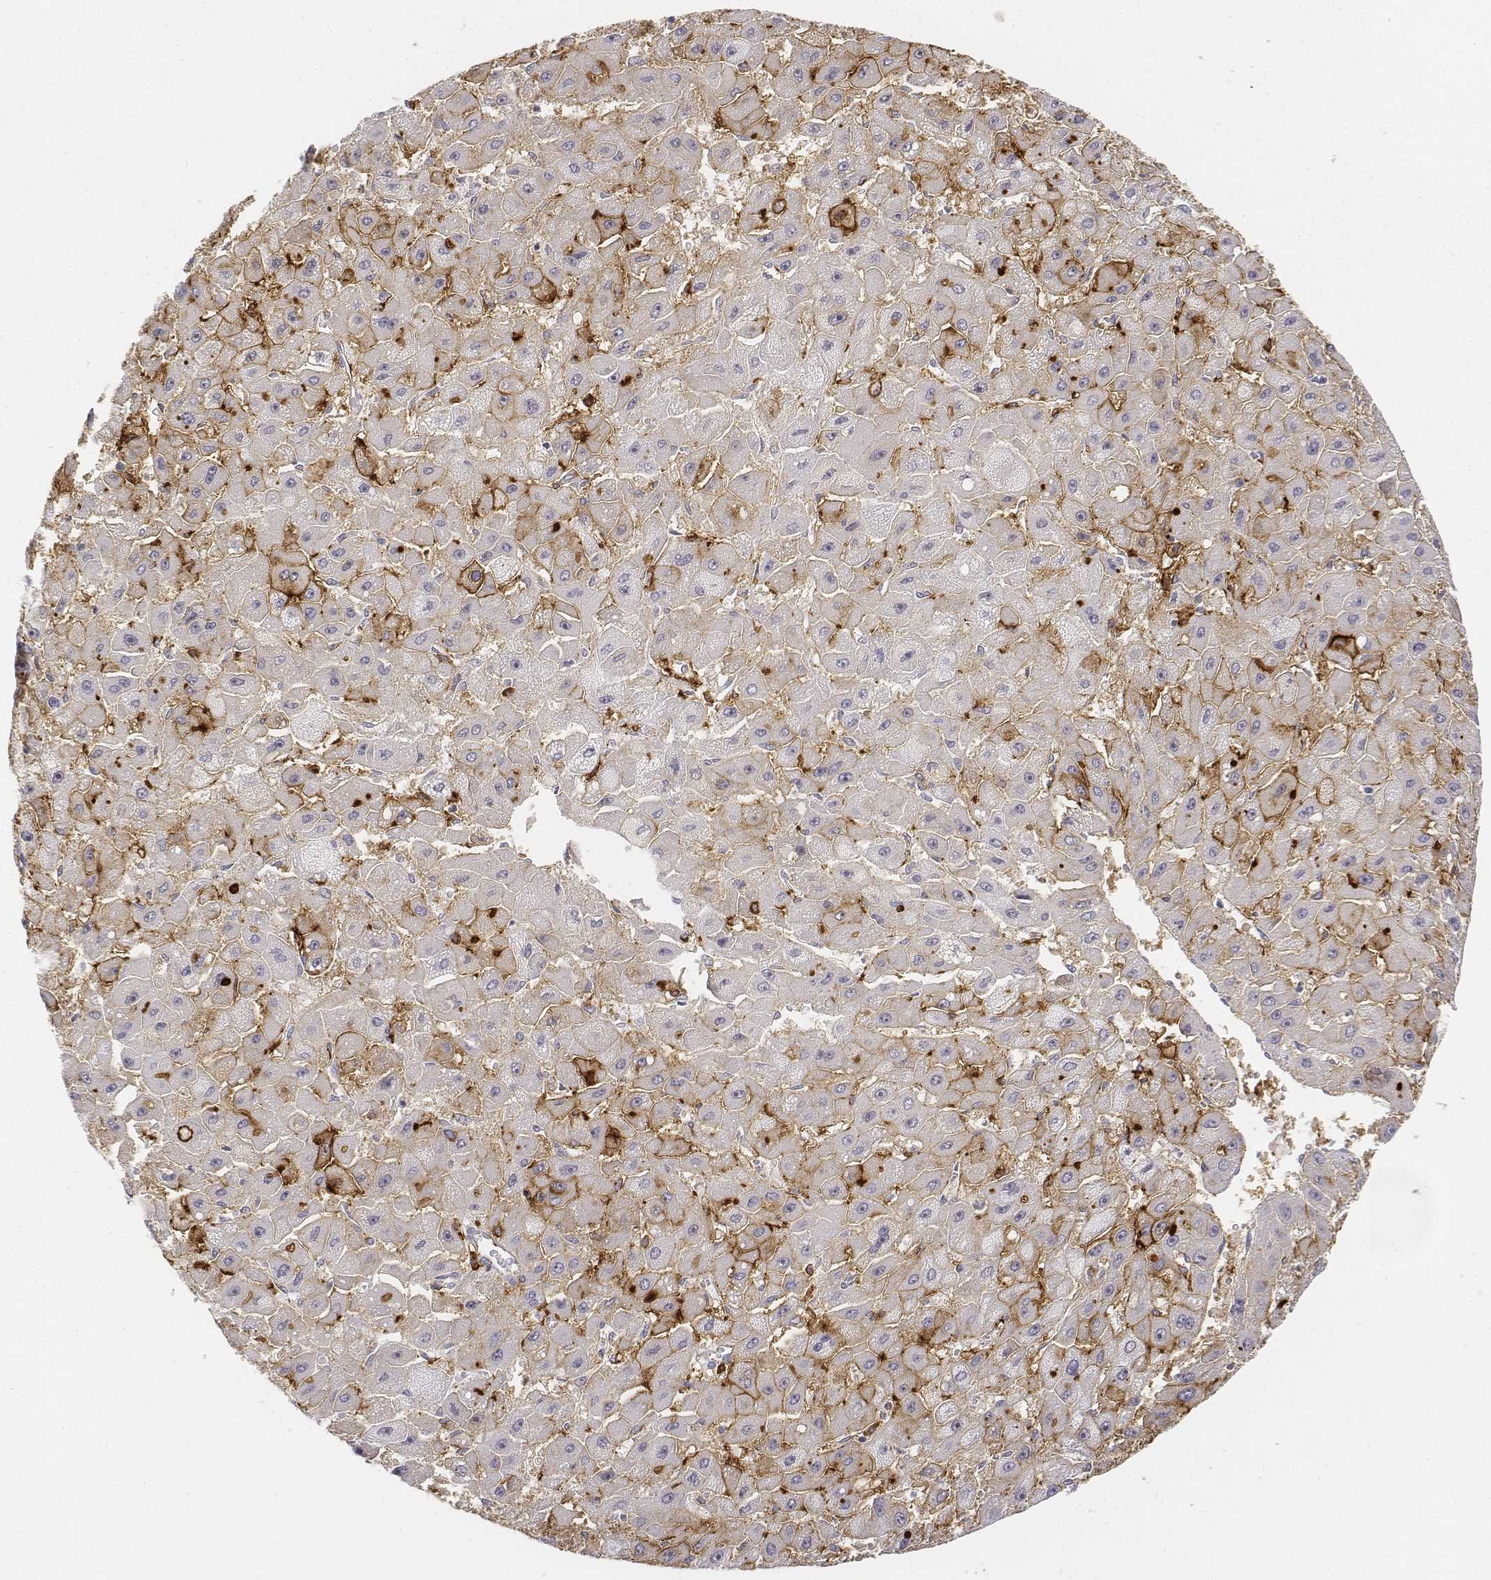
{"staining": {"intensity": "moderate", "quantity": "<25%", "location": "cytoplasmic/membranous"}, "tissue": "liver cancer", "cell_type": "Tumor cells", "image_type": "cancer", "snomed": [{"axis": "morphology", "description": "Carcinoma, Hepatocellular, NOS"}, {"axis": "topography", "description": "Liver"}], "caption": "A brown stain shows moderate cytoplasmic/membranous positivity of a protein in human hepatocellular carcinoma (liver) tumor cells.", "gene": "CD14", "patient": {"sex": "female", "age": 25}}